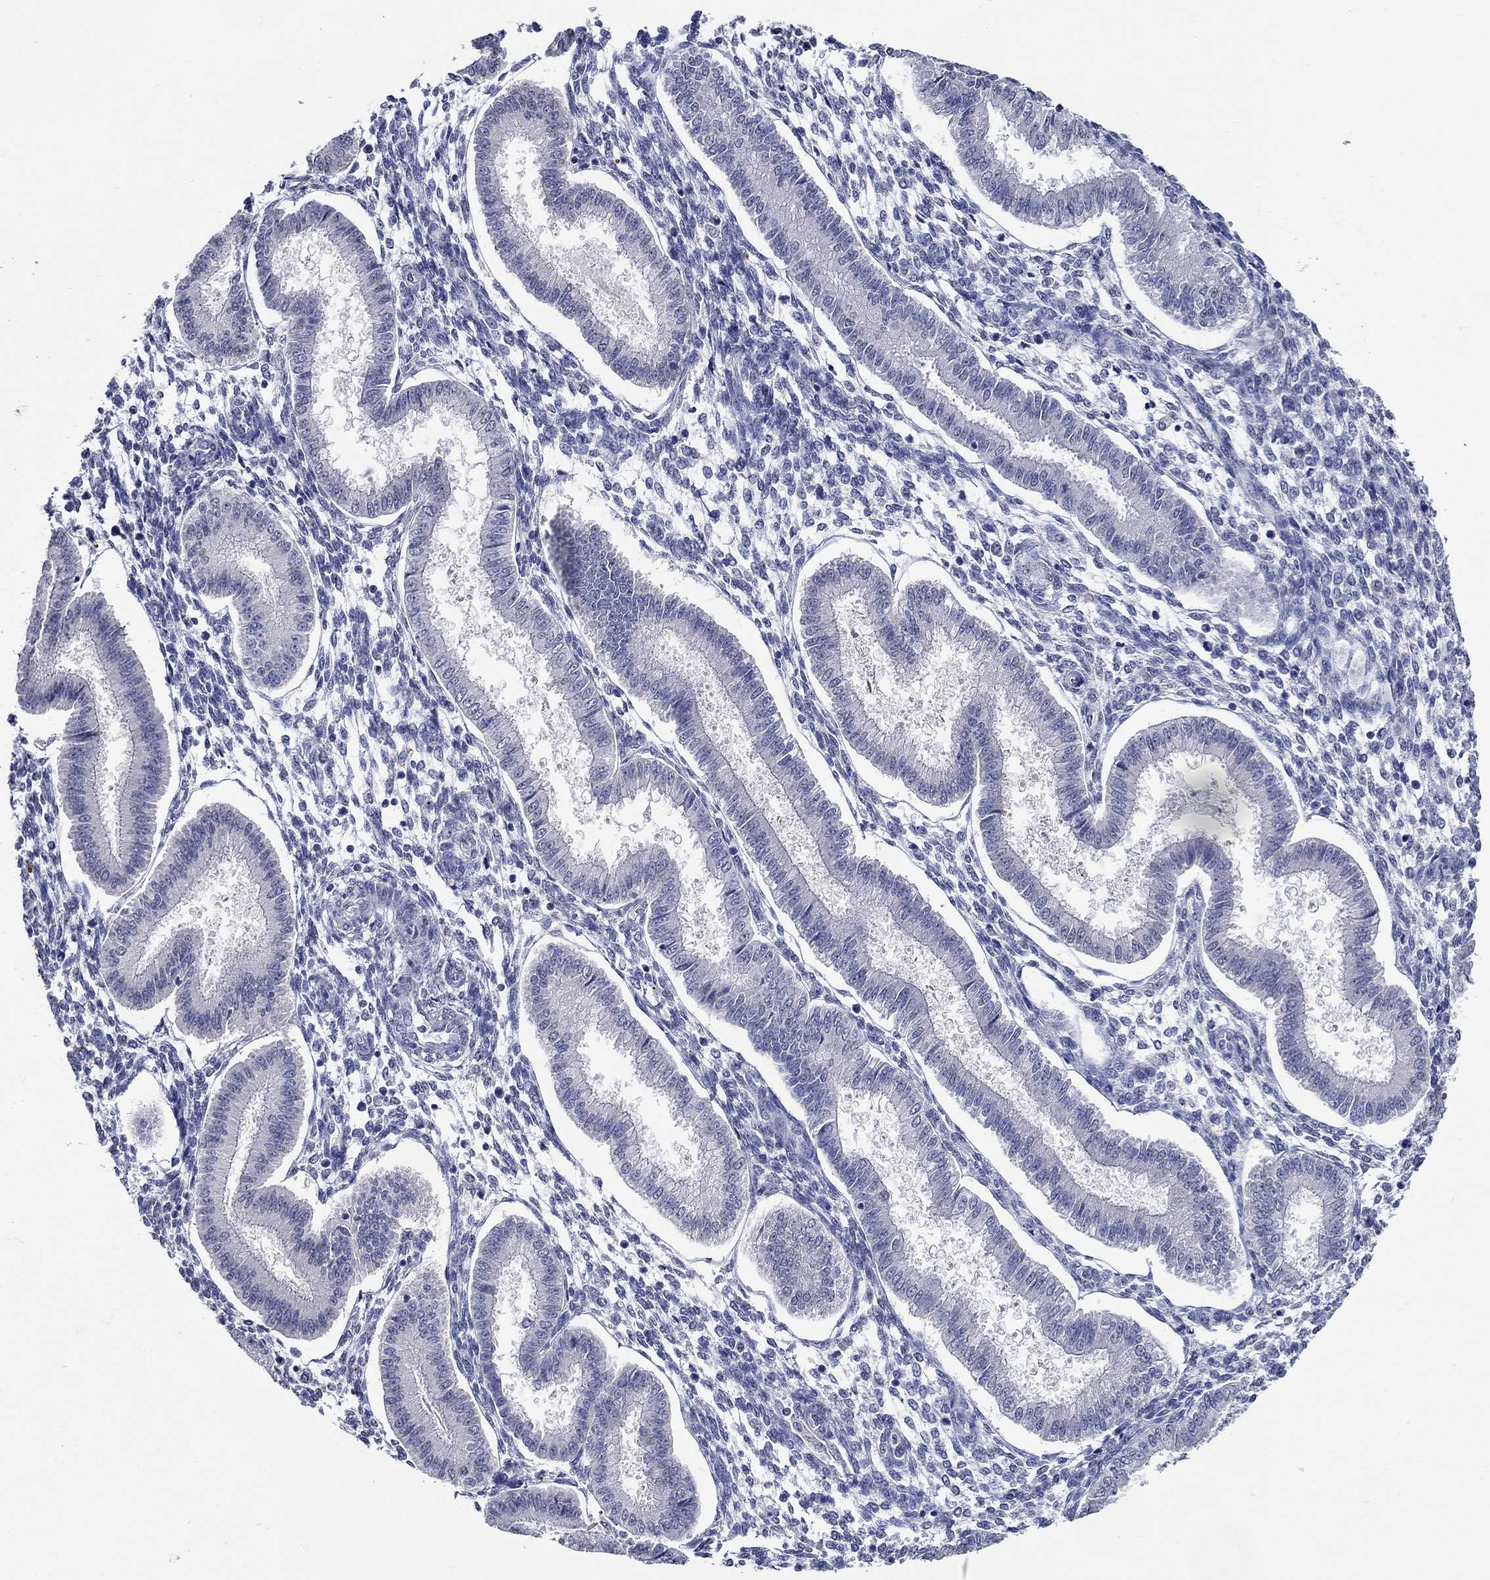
{"staining": {"intensity": "negative", "quantity": "none", "location": "none"}, "tissue": "endometrium", "cell_type": "Cells in endometrial stroma", "image_type": "normal", "snomed": [{"axis": "morphology", "description": "Normal tissue, NOS"}, {"axis": "topography", "description": "Endometrium"}], "caption": "An IHC micrograph of normal endometrium is shown. There is no staining in cells in endometrial stroma of endometrium.", "gene": "PDE1B", "patient": {"sex": "female", "age": 43}}